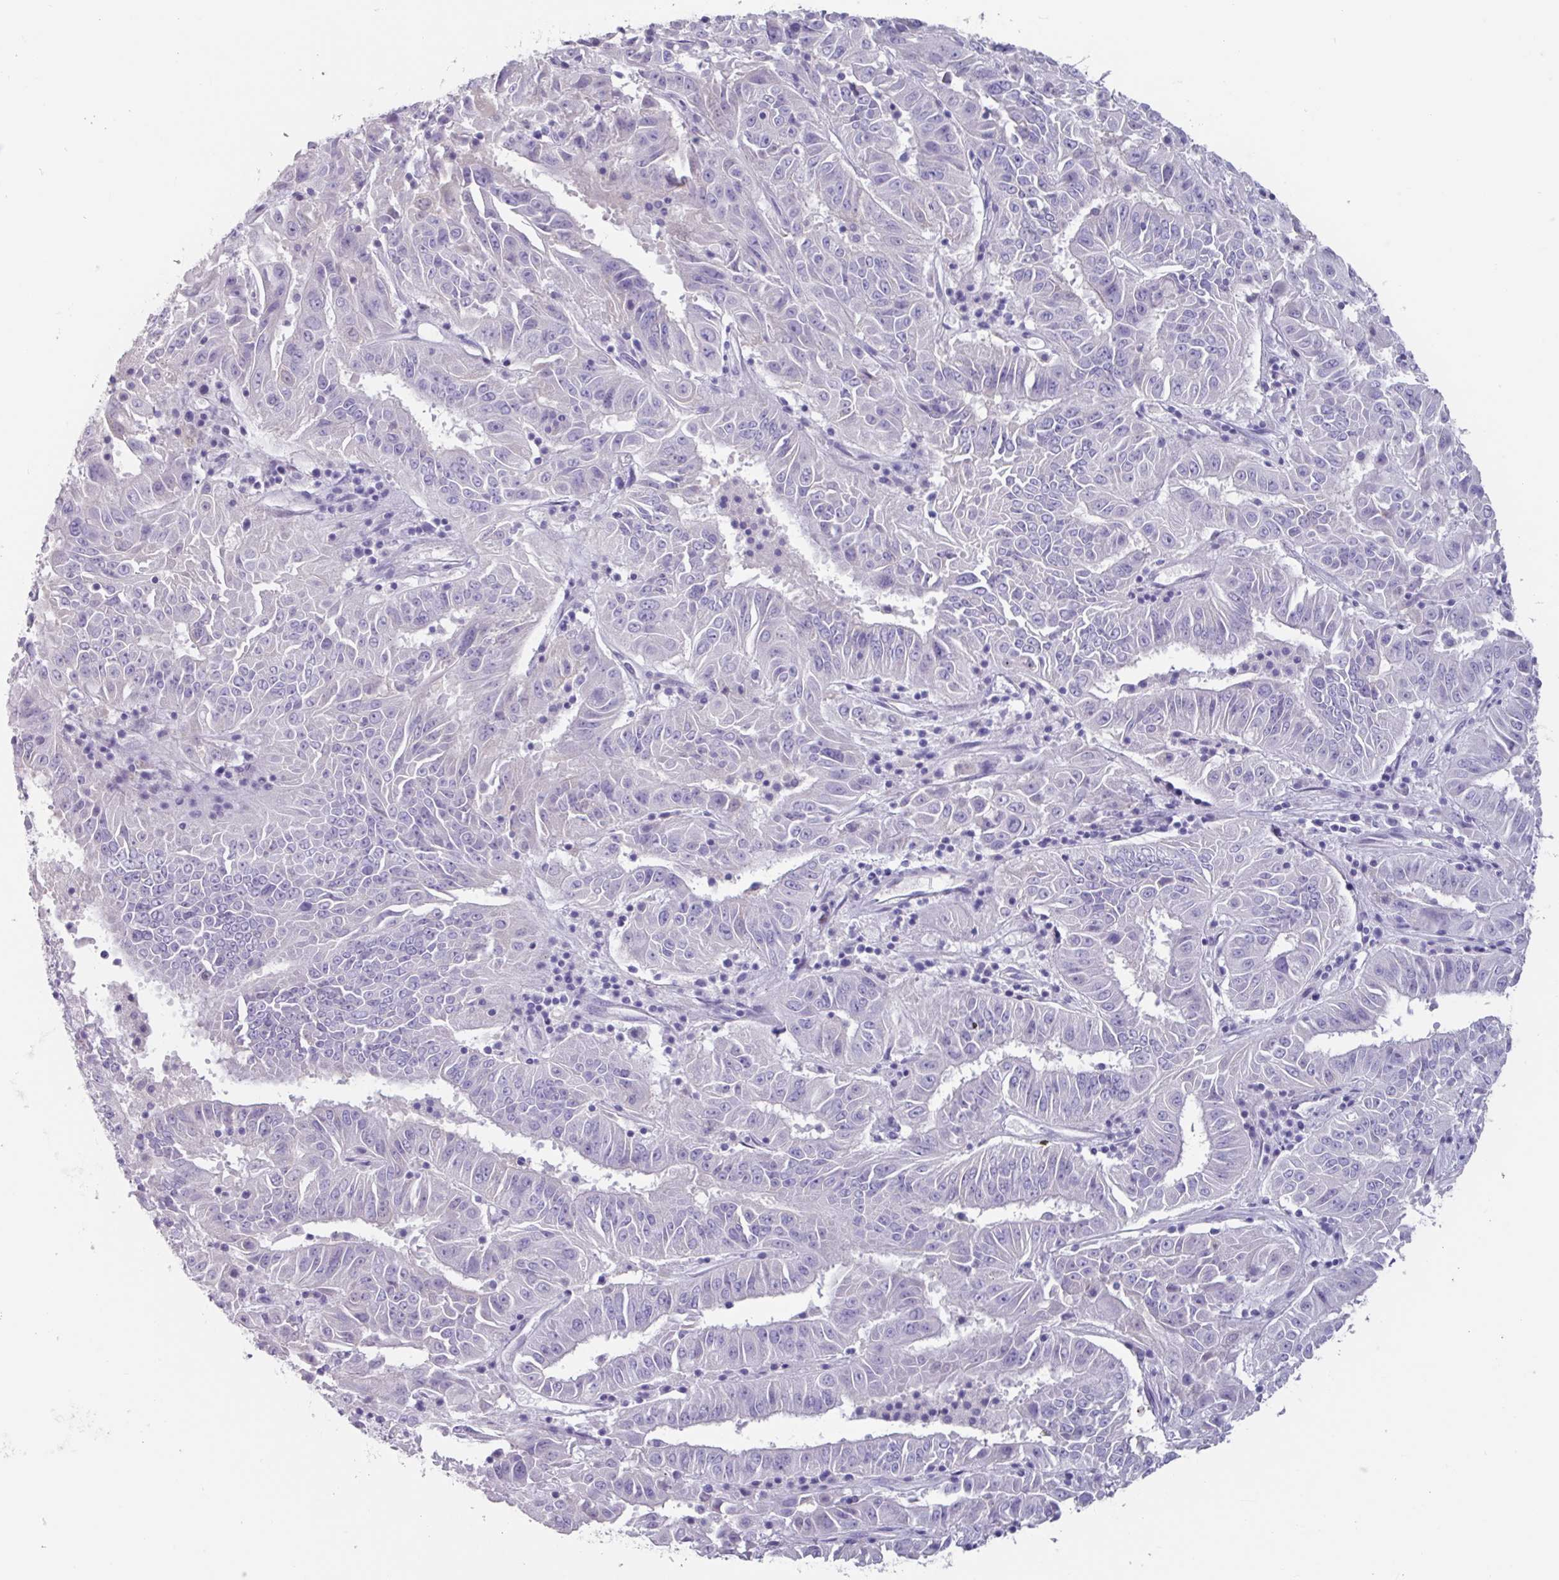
{"staining": {"intensity": "negative", "quantity": "none", "location": "none"}, "tissue": "pancreatic cancer", "cell_type": "Tumor cells", "image_type": "cancer", "snomed": [{"axis": "morphology", "description": "Adenocarcinoma, NOS"}, {"axis": "topography", "description": "Pancreas"}], "caption": "Tumor cells show no significant positivity in adenocarcinoma (pancreatic).", "gene": "OR2T10", "patient": {"sex": "male", "age": 63}}